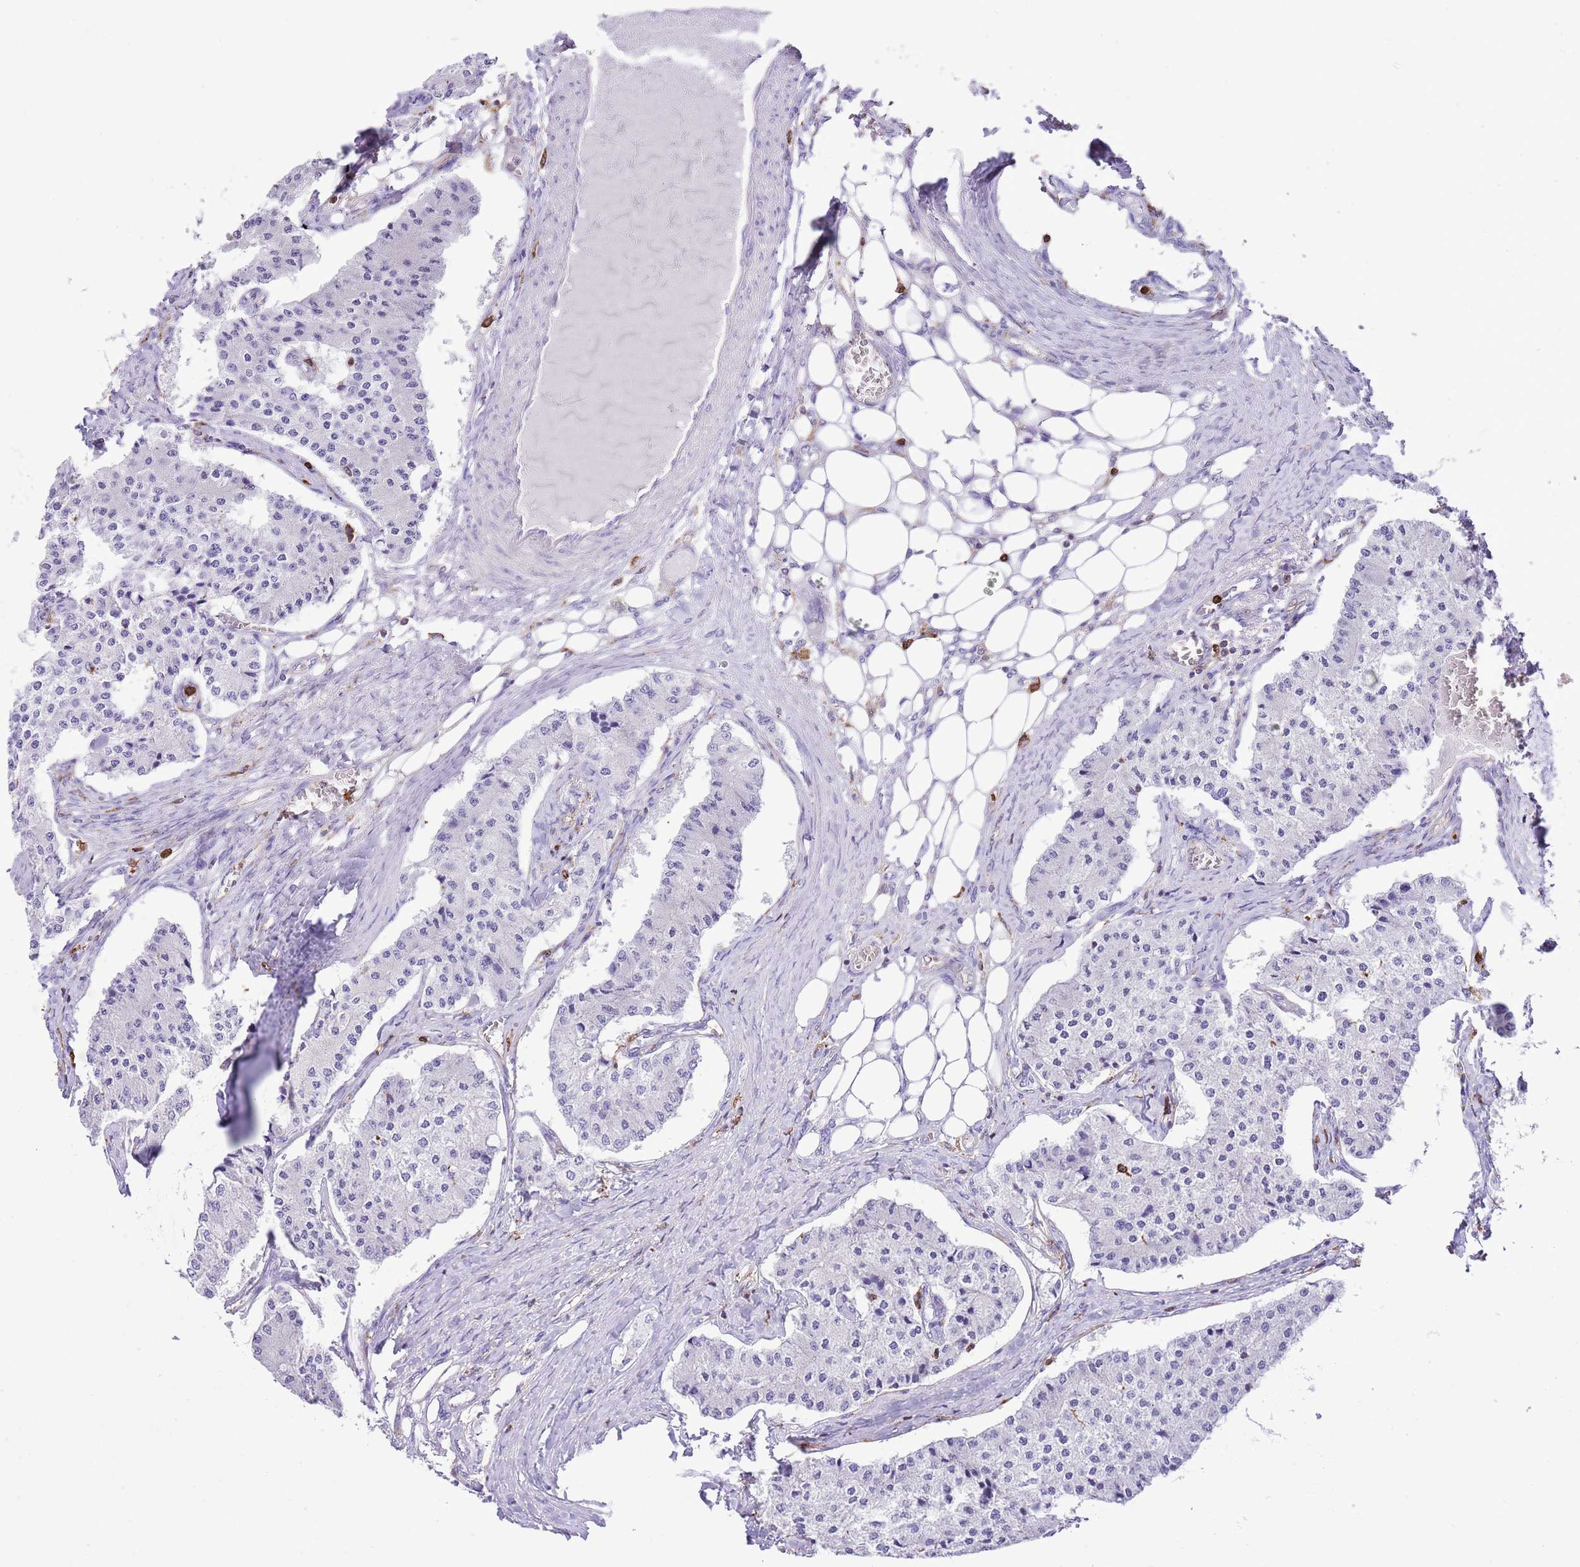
{"staining": {"intensity": "negative", "quantity": "none", "location": "none"}, "tissue": "carcinoid", "cell_type": "Tumor cells", "image_type": "cancer", "snomed": [{"axis": "morphology", "description": "Carcinoid, malignant, NOS"}, {"axis": "topography", "description": "Colon"}], "caption": "The micrograph demonstrates no significant expression in tumor cells of carcinoid.", "gene": "EFHD2", "patient": {"sex": "female", "age": 52}}